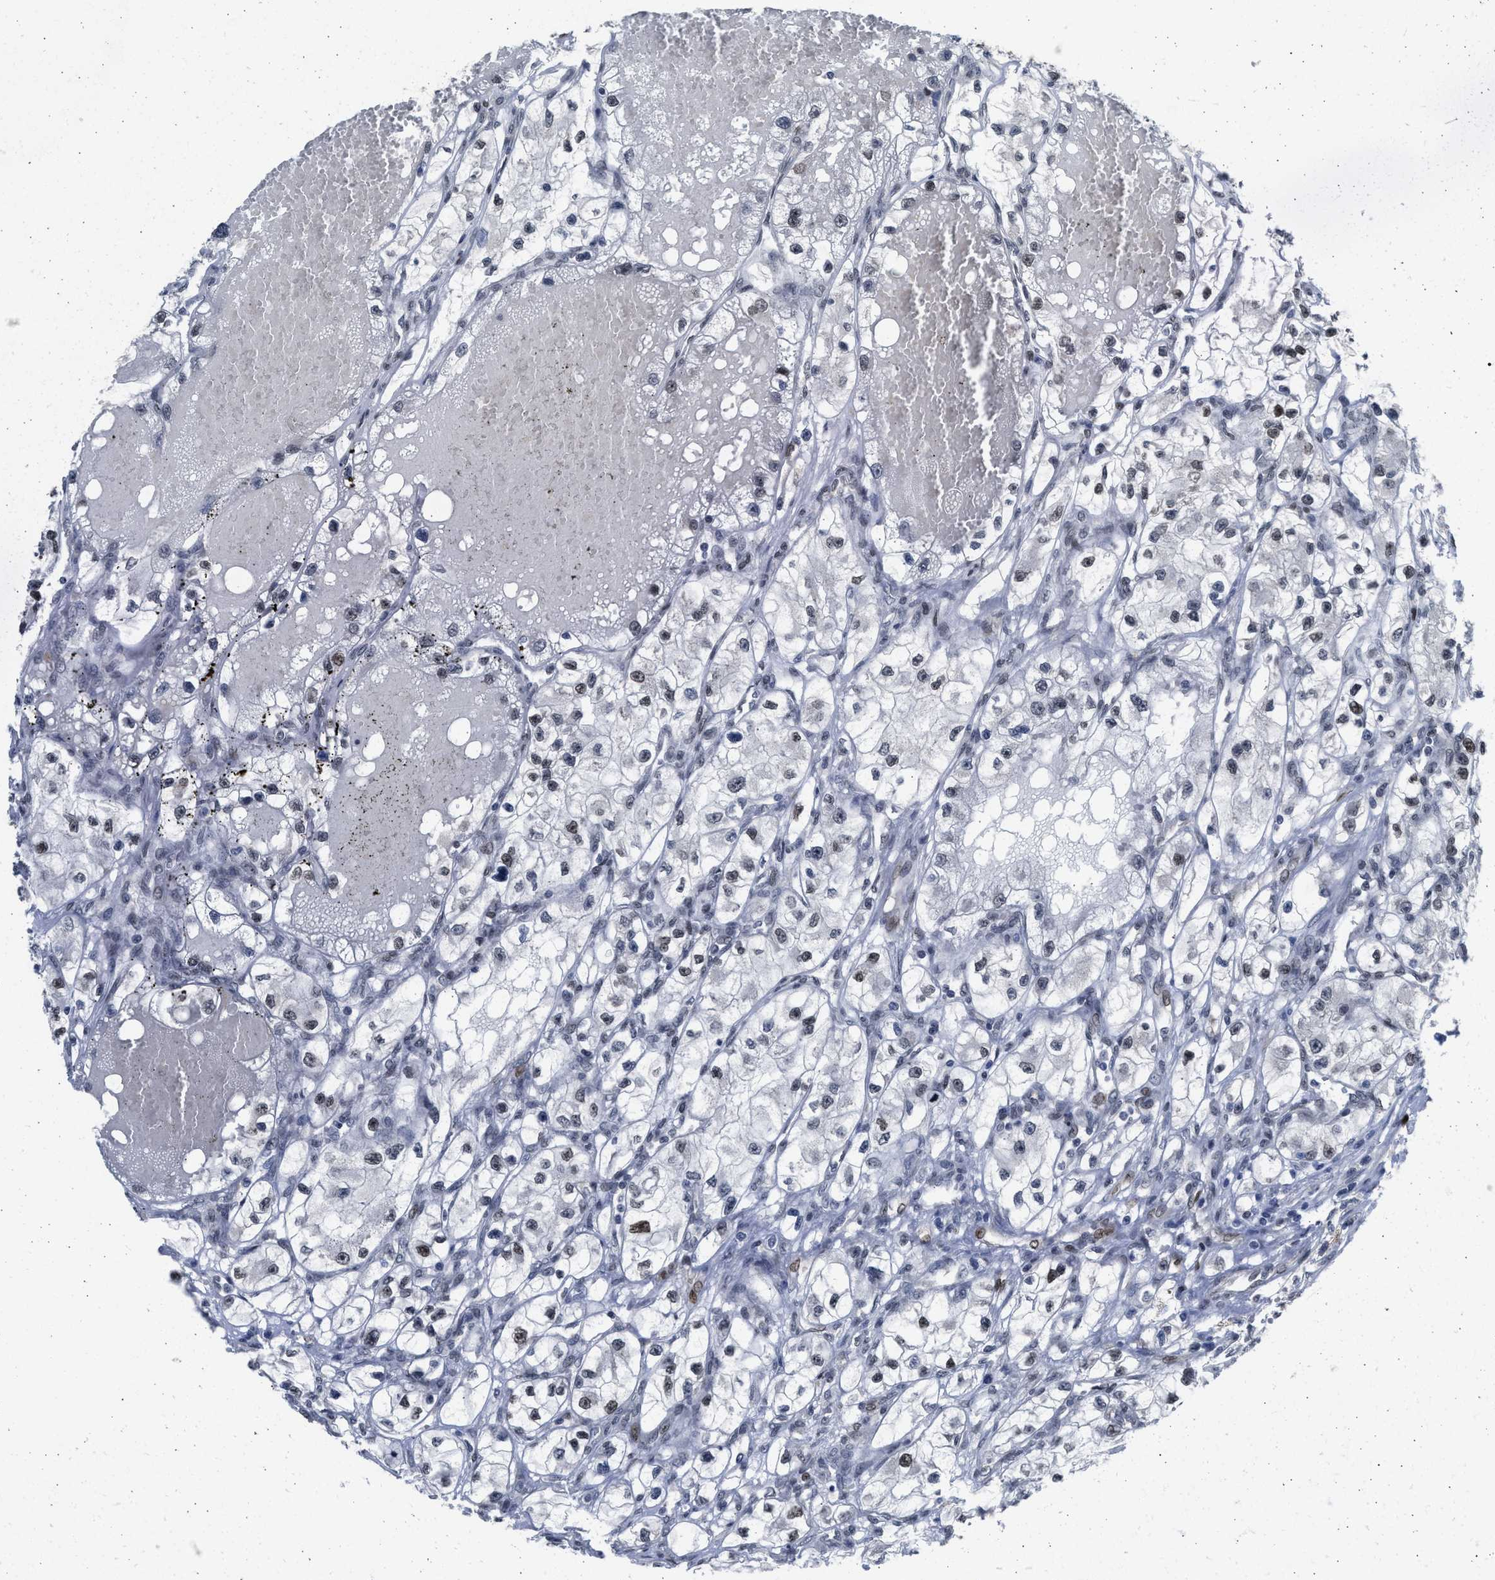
{"staining": {"intensity": "moderate", "quantity": "25%-75%", "location": "nuclear"}, "tissue": "renal cancer", "cell_type": "Tumor cells", "image_type": "cancer", "snomed": [{"axis": "morphology", "description": "Adenocarcinoma, NOS"}, {"axis": "topography", "description": "Kidney"}], "caption": "Renal cancer stained with DAB immunohistochemistry (IHC) shows medium levels of moderate nuclear positivity in approximately 25%-75% of tumor cells.", "gene": "HMGN3", "patient": {"sex": "female", "age": 57}}